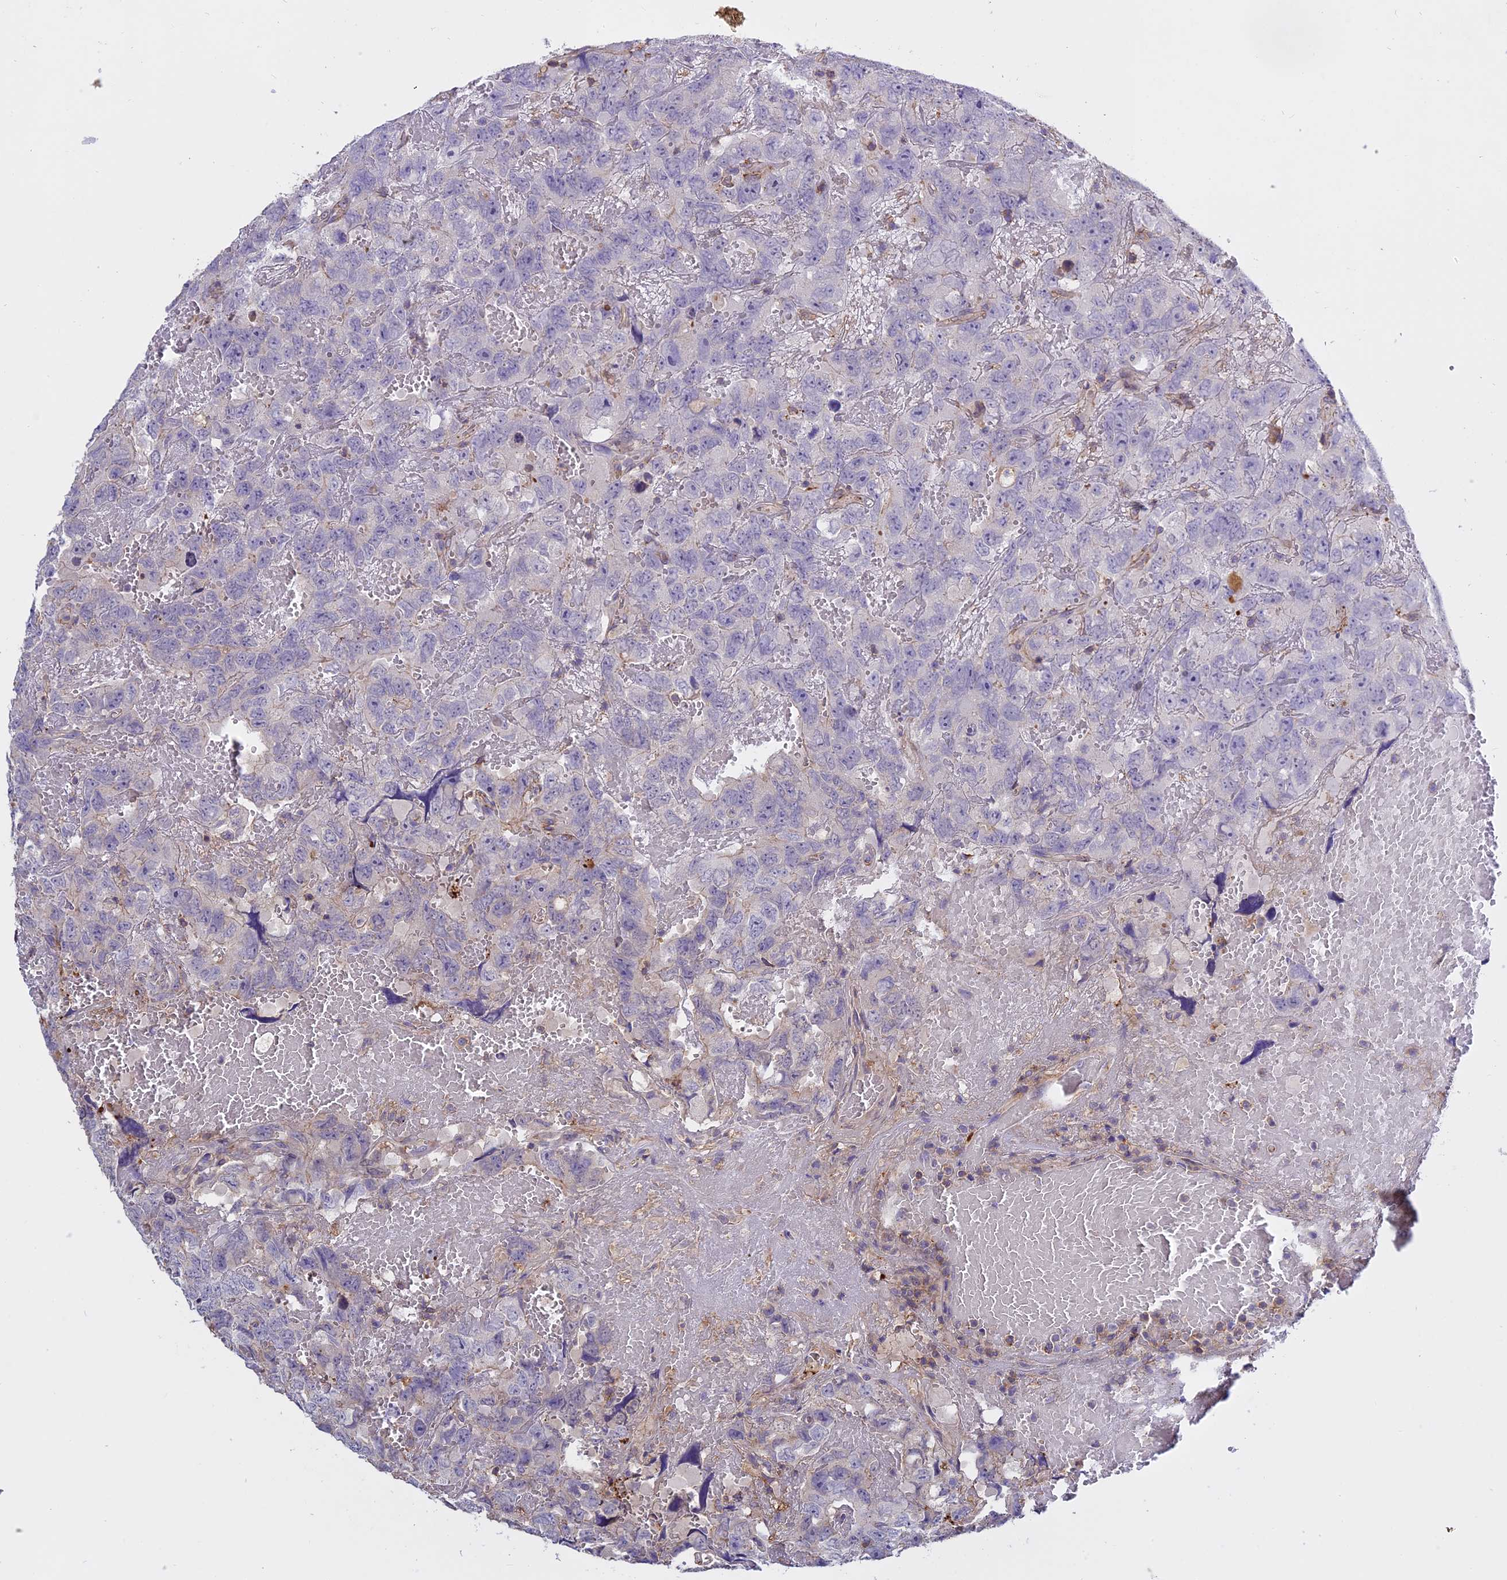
{"staining": {"intensity": "negative", "quantity": "none", "location": "none"}, "tissue": "testis cancer", "cell_type": "Tumor cells", "image_type": "cancer", "snomed": [{"axis": "morphology", "description": "Carcinoma, Embryonal, NOS"}, {"axis": "topography", "description": "Testis"}], "caption": "Immunohistochemistry (IHC) photomicrograph of neoplastic tissue: testis cancer (embryonal carcinoma) stained with DAB demonstrates no significant protein positivity in tumor cells.", "gene": "CFAP119", "patient": {"sex": "male", "age": 45}}